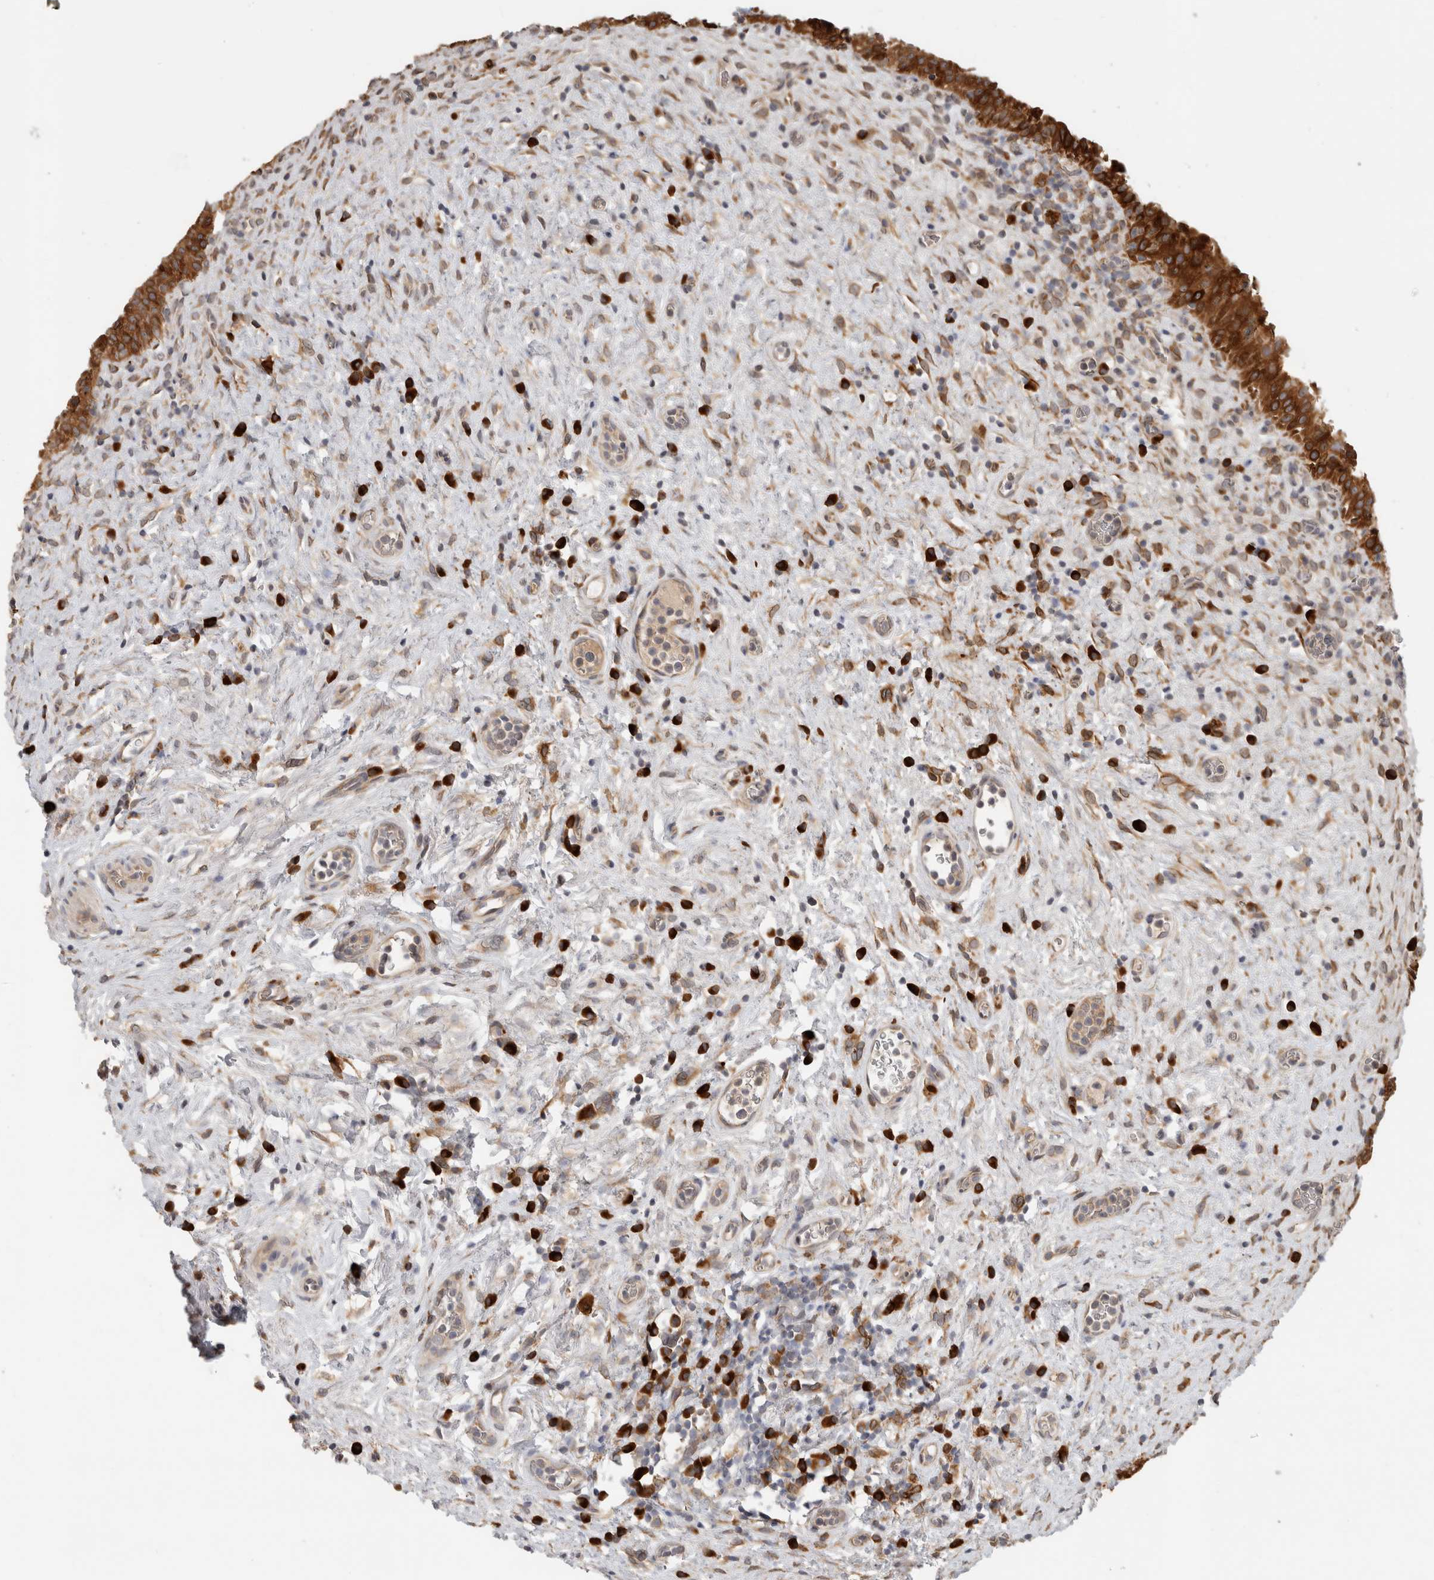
{"staining": {"intensity": "strong", "quantity": ">75%", "location": "cytoplasmic/membranous"}, "tissue": "urinary bladder", "cell_type": "Urothelial cells", "image_type": "normal", "snomed": [{"axis": "morphology", "description": "Normal tissue, NOS"}, {"axis": "topography", "description": "Urinary bladder"}], "caption": "An IHC image of unremarkable tissue is shown. Protein staining in brown labels strong cytoplasmic/membranous positivity in urinary bladder within urothelial cells.", "gene": "APOL2", "patient": {"sex": "male", "age": 82}}